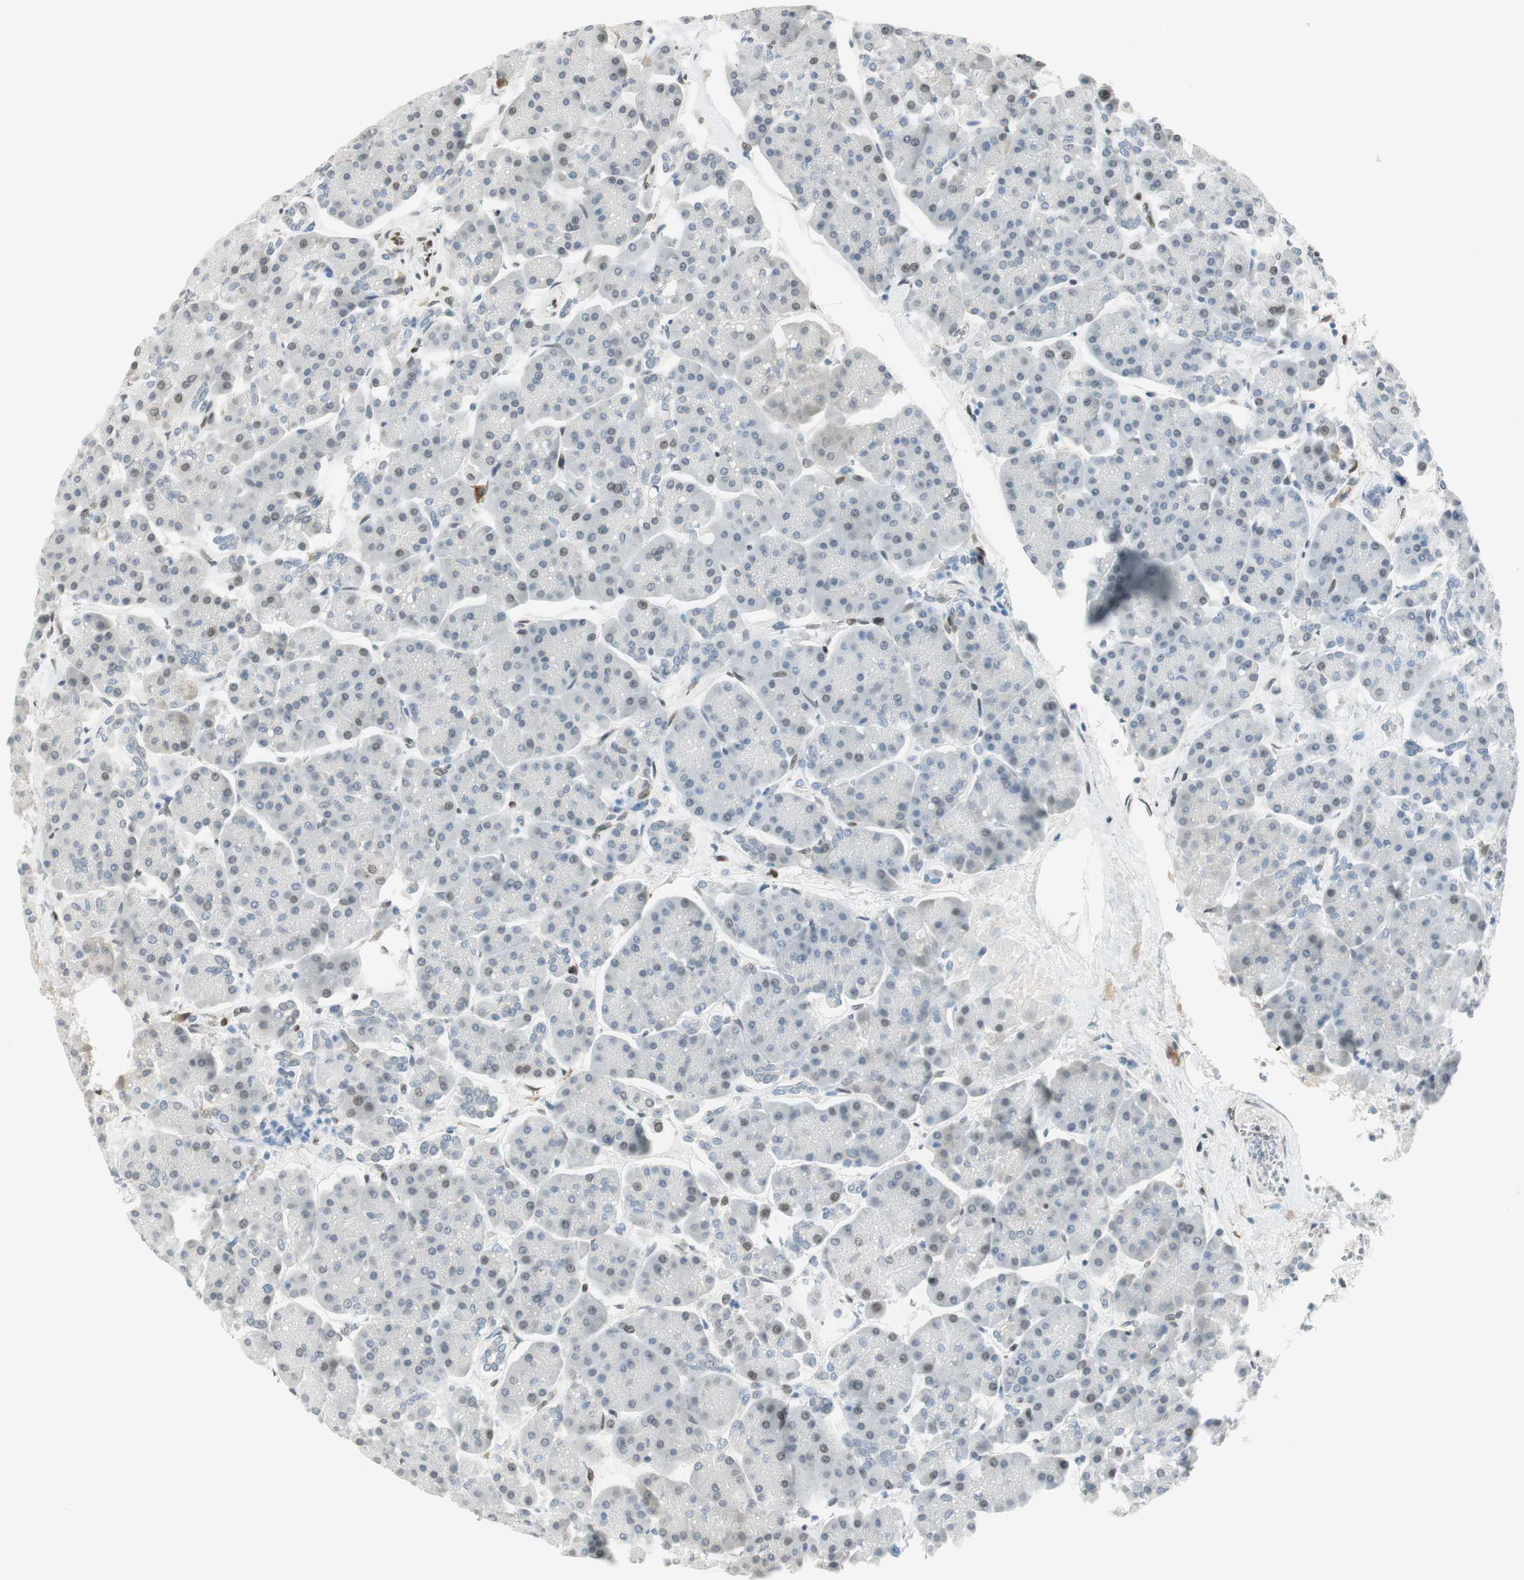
{"staining": {"intensity": "negative", "quantity": "none", "location": "none"}, "tissue": "pancreas", "cell_type": "Exocrine glandular cells", "image_type": "normal", "snomed": [{"axis": "morphology", "description": "Normal tissue, NOS"}, {"axis": "topography", "description": "Pancreas"}], "caption": "This is a micrograph of immunohistochemistry (IHC) staining of normal pancreas, which shows no expression in exocrine glandular cells.", "gene": "TMEM260", "patient": {"sex": "female", "age": 70}}